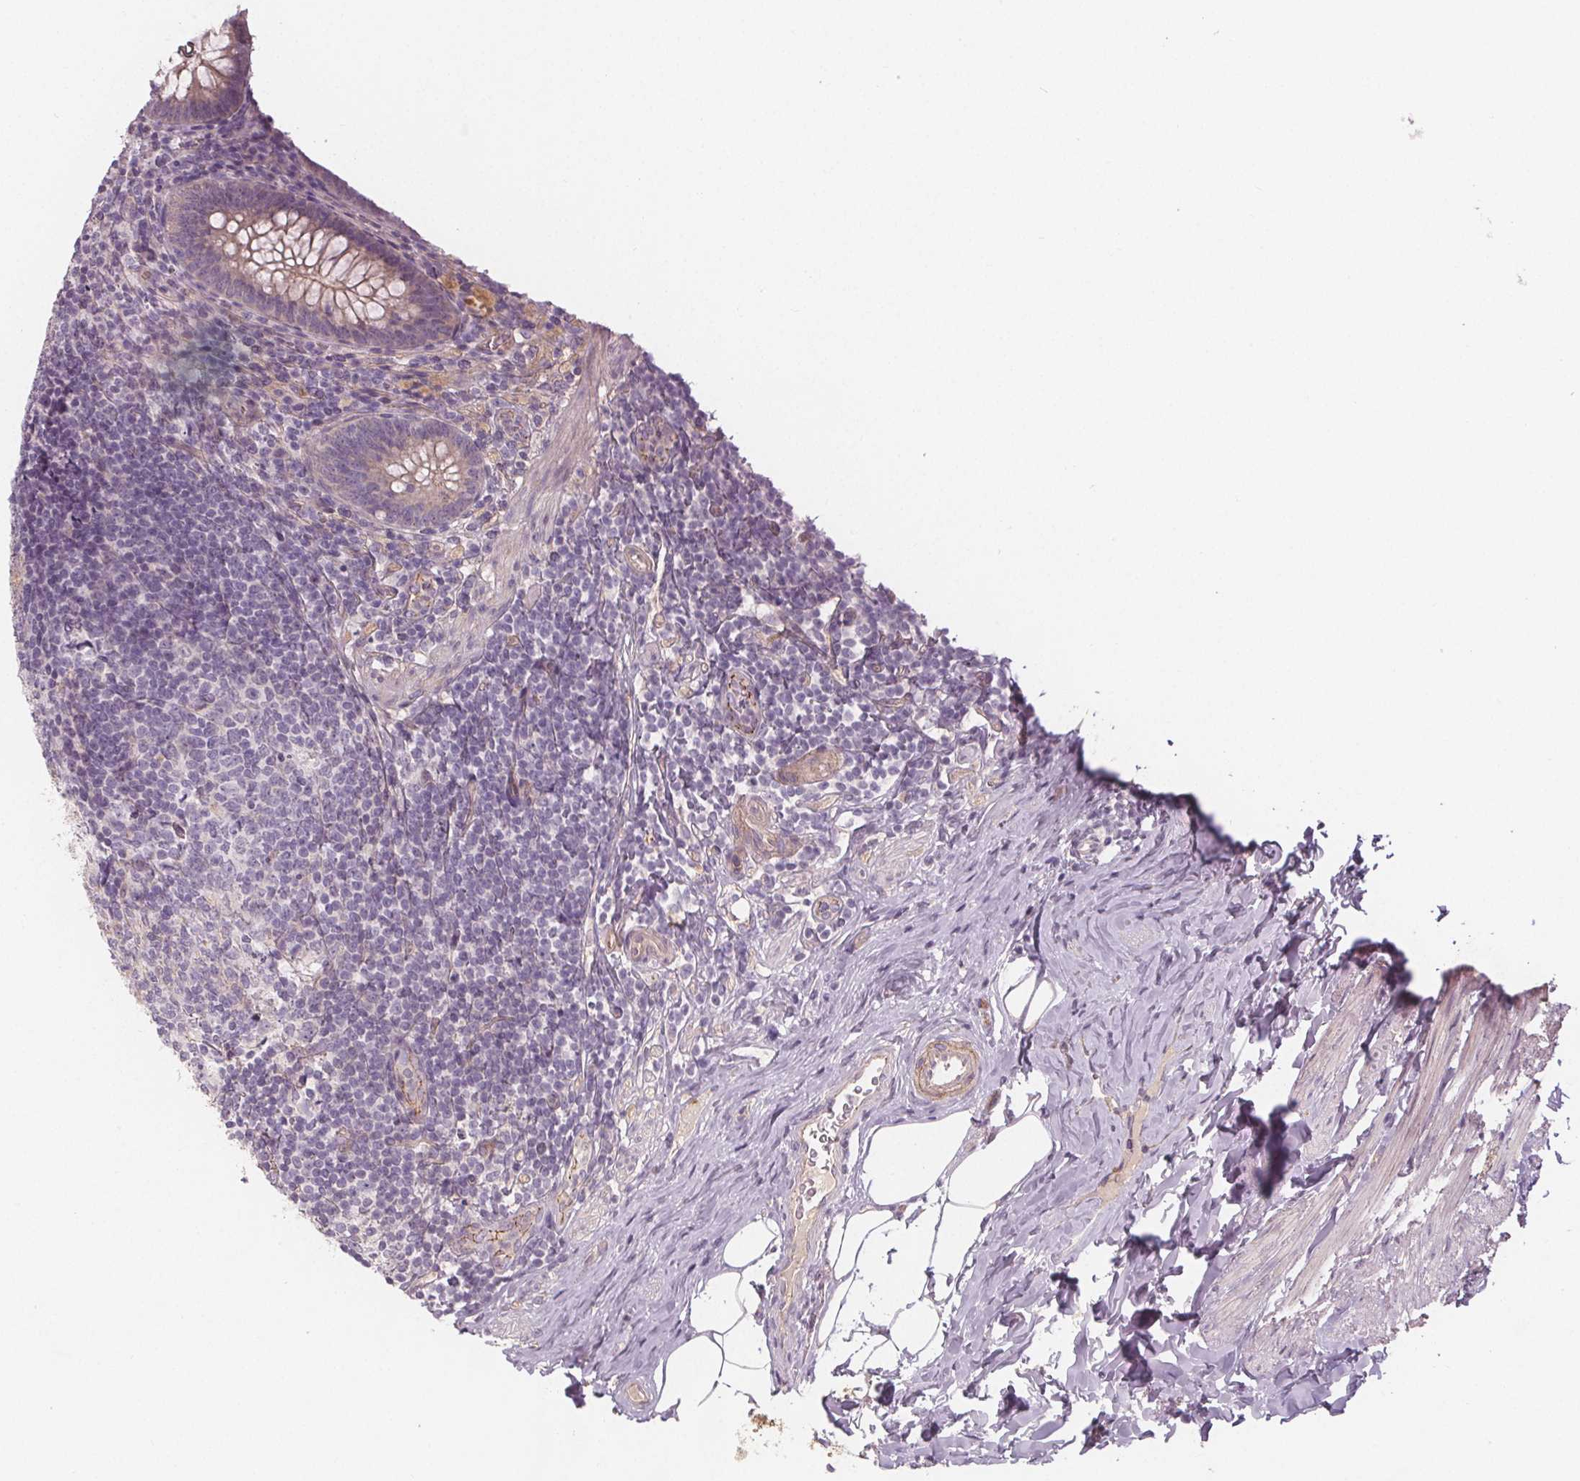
{"staining": {"intensity": "weak", "quantity": ">75%", "location": "cytoplasmic/membranous"}, "tissue": "appendix", "cell_type": "Glandular cells", "image_type": "normal", "snomed": [{"axis": "morphology", "description": "Normal tissue, NOS"}, {"axis": "topography", "description": "Appendix"}], "caption": "Protein staining of benign appendix displays weak cytoplasmic/membranous positivity in approximately >75% of glandular cells.", "gene": "VNN1", "patient": {"sex": "male", "age": 47}}